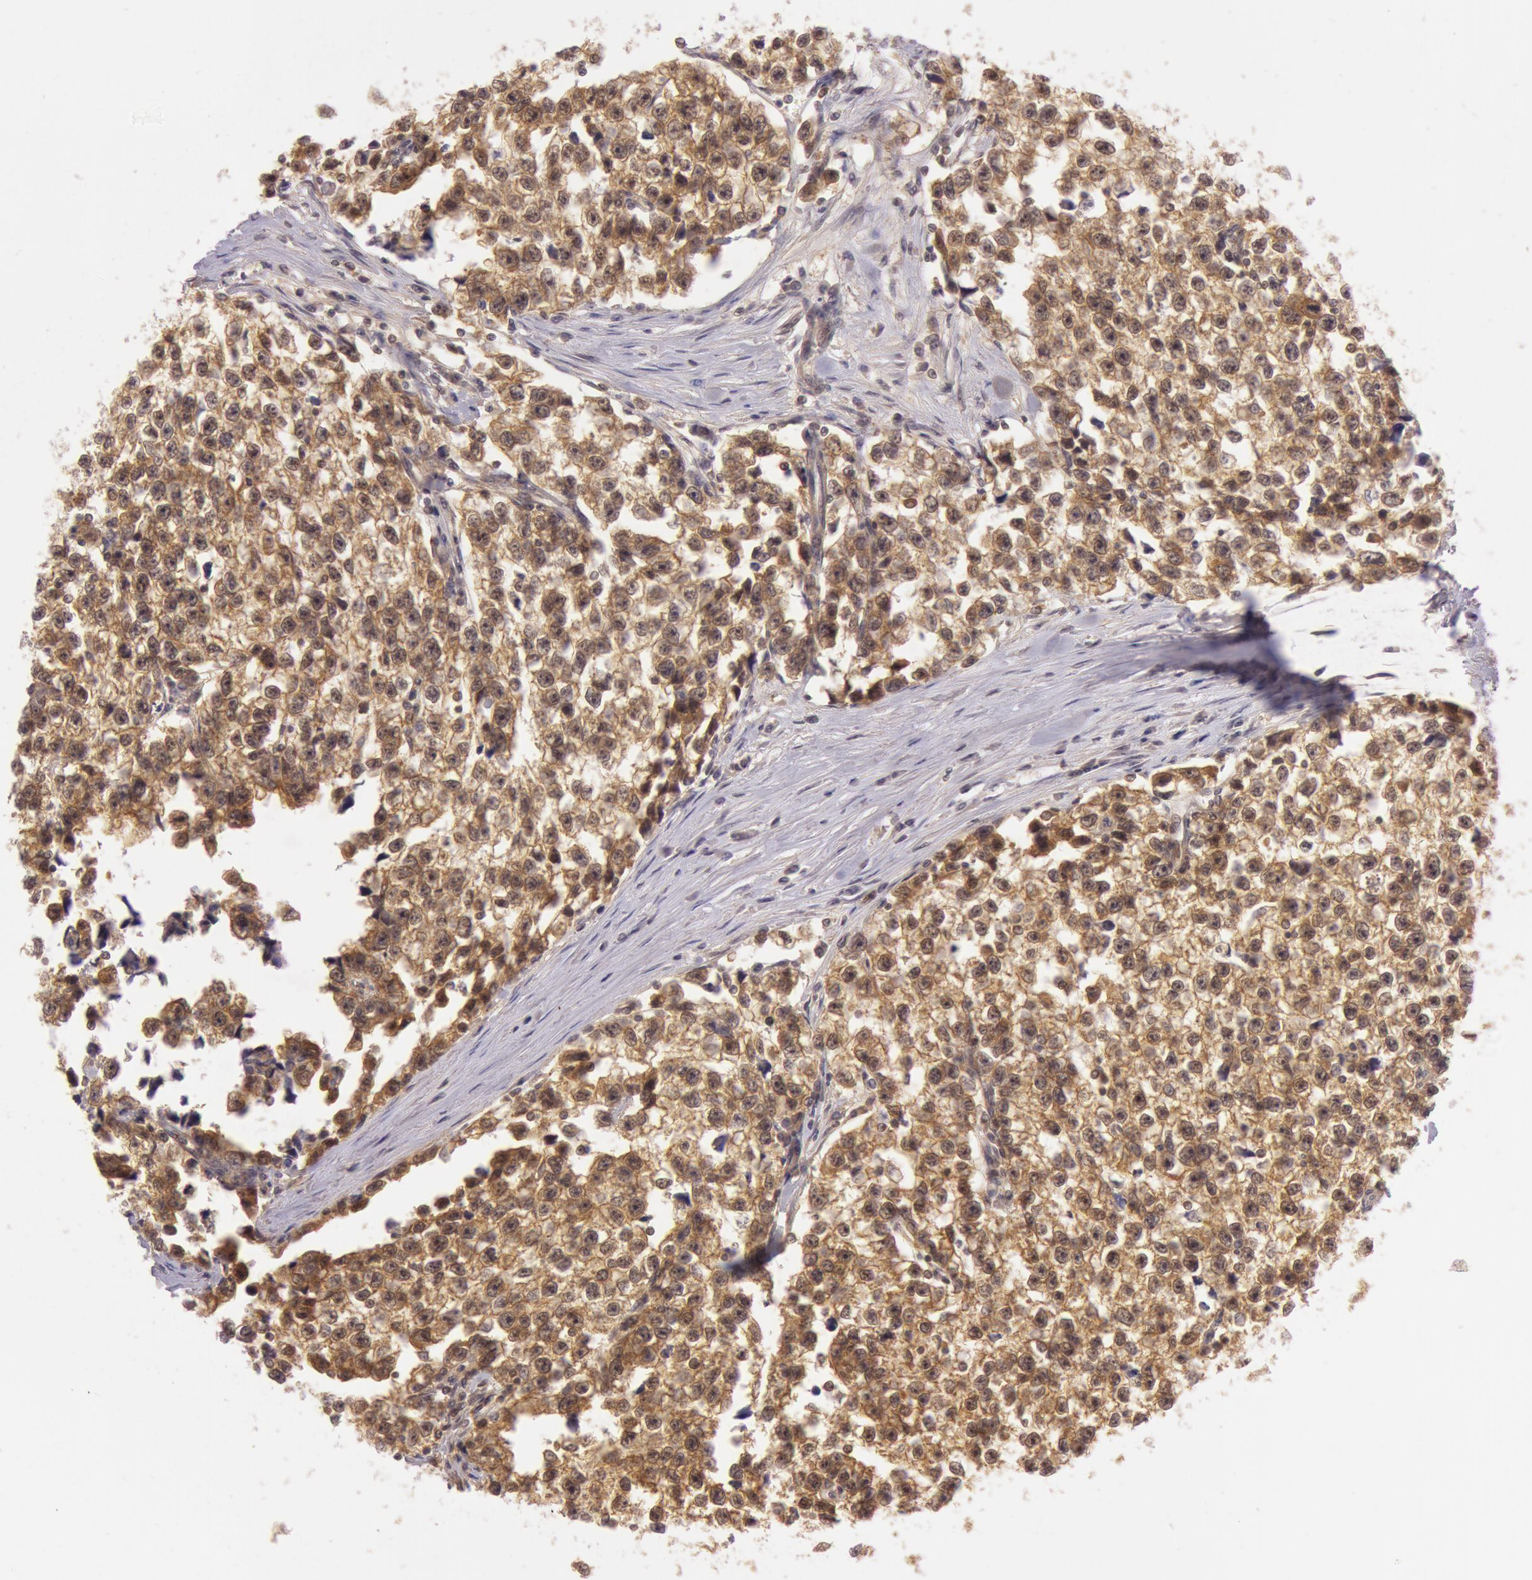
{"staining": {"intensity": "strong", "quantity": ">75%", "location": "cytoplasmic/membranous"}, "tissue": "testis cancer", "cell_type": "Tumor cells", "image_type": "cancer", "snomed": [{"axis": "morphology", "description": "Seminoma, NOS"}, {"axis": "morphology", "description": "Carcinoma, Embryonal, NOS"}, {"axis": "topography", "description": "Testis"}], "caption": "High-magnification brightfield microscopy of testis seminoma stained with DAB (brown) and counterstained with hematoxylin (blue). tumor cells exhibit strong cytoplasmic/membranous positivity is identified in about>75% of cells. (DAB IHC, brown staining for protein, blue staining for nuclei).", "gene": "ATG2B", "patient": {"sex": "male", "age": 30}}